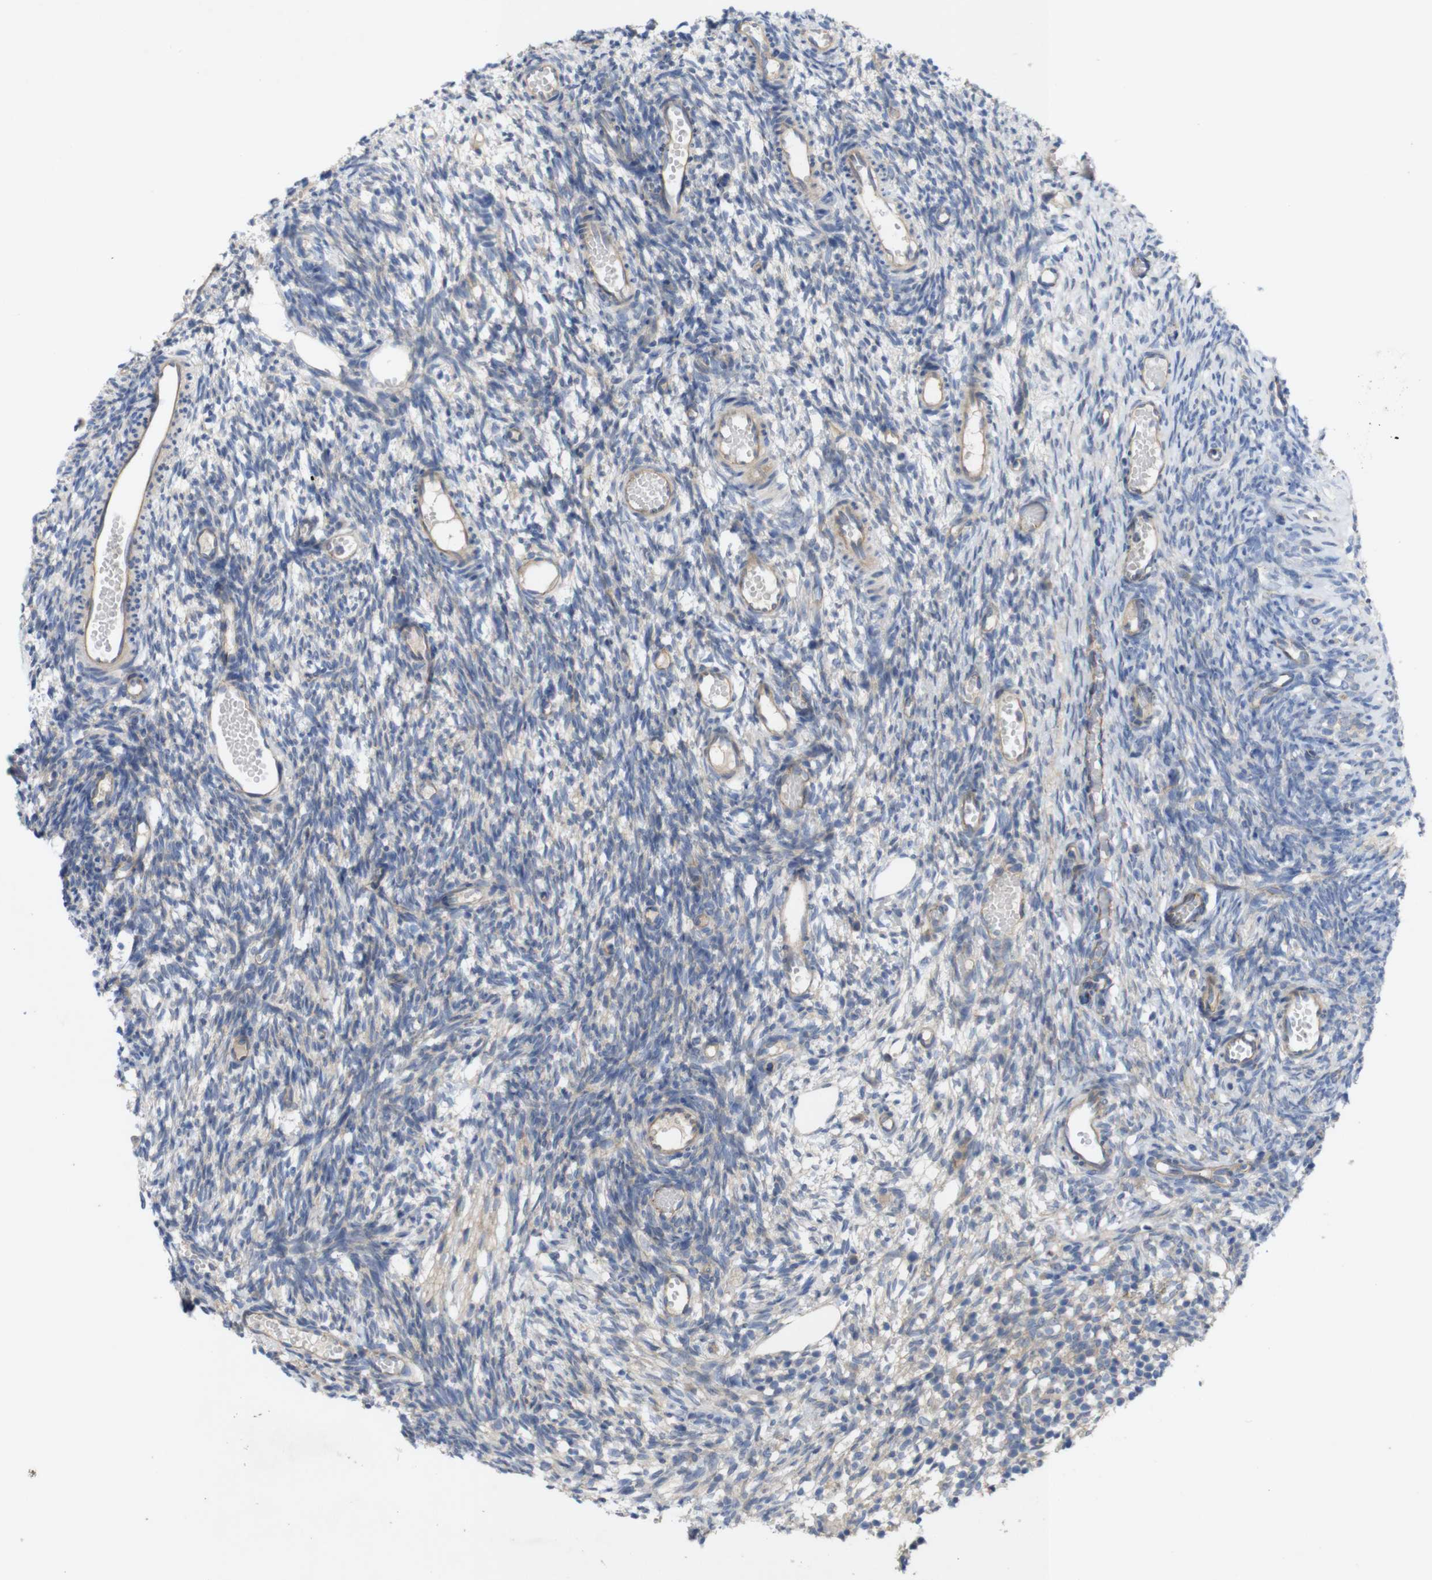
{"staining": {"intensity": "weak", "quantity": "<25%", "location": "cytoplasmic/membranous"}, "tissue": "ovary", "cell_type": "Ovarian stroma cells", "image_type": "normal", "snomed": [{"axis": "morphology", "description": "Normal tissue, NOS"}, {"axis": "topography", "description": "Ovary"}], "caption": "A high-resolution histopathology image shows immunohistochemistry staining of unremarkable ovary, which reveals no significant staining in ovarian stroma cells. (DAB (3,3'-diaminobenzidine) immunohistochemistry (IHC) visualized using brightfield microscopy, high magnification).", "gene": "KIDINS220", "patient": {"sex": "female", "age": 35}}